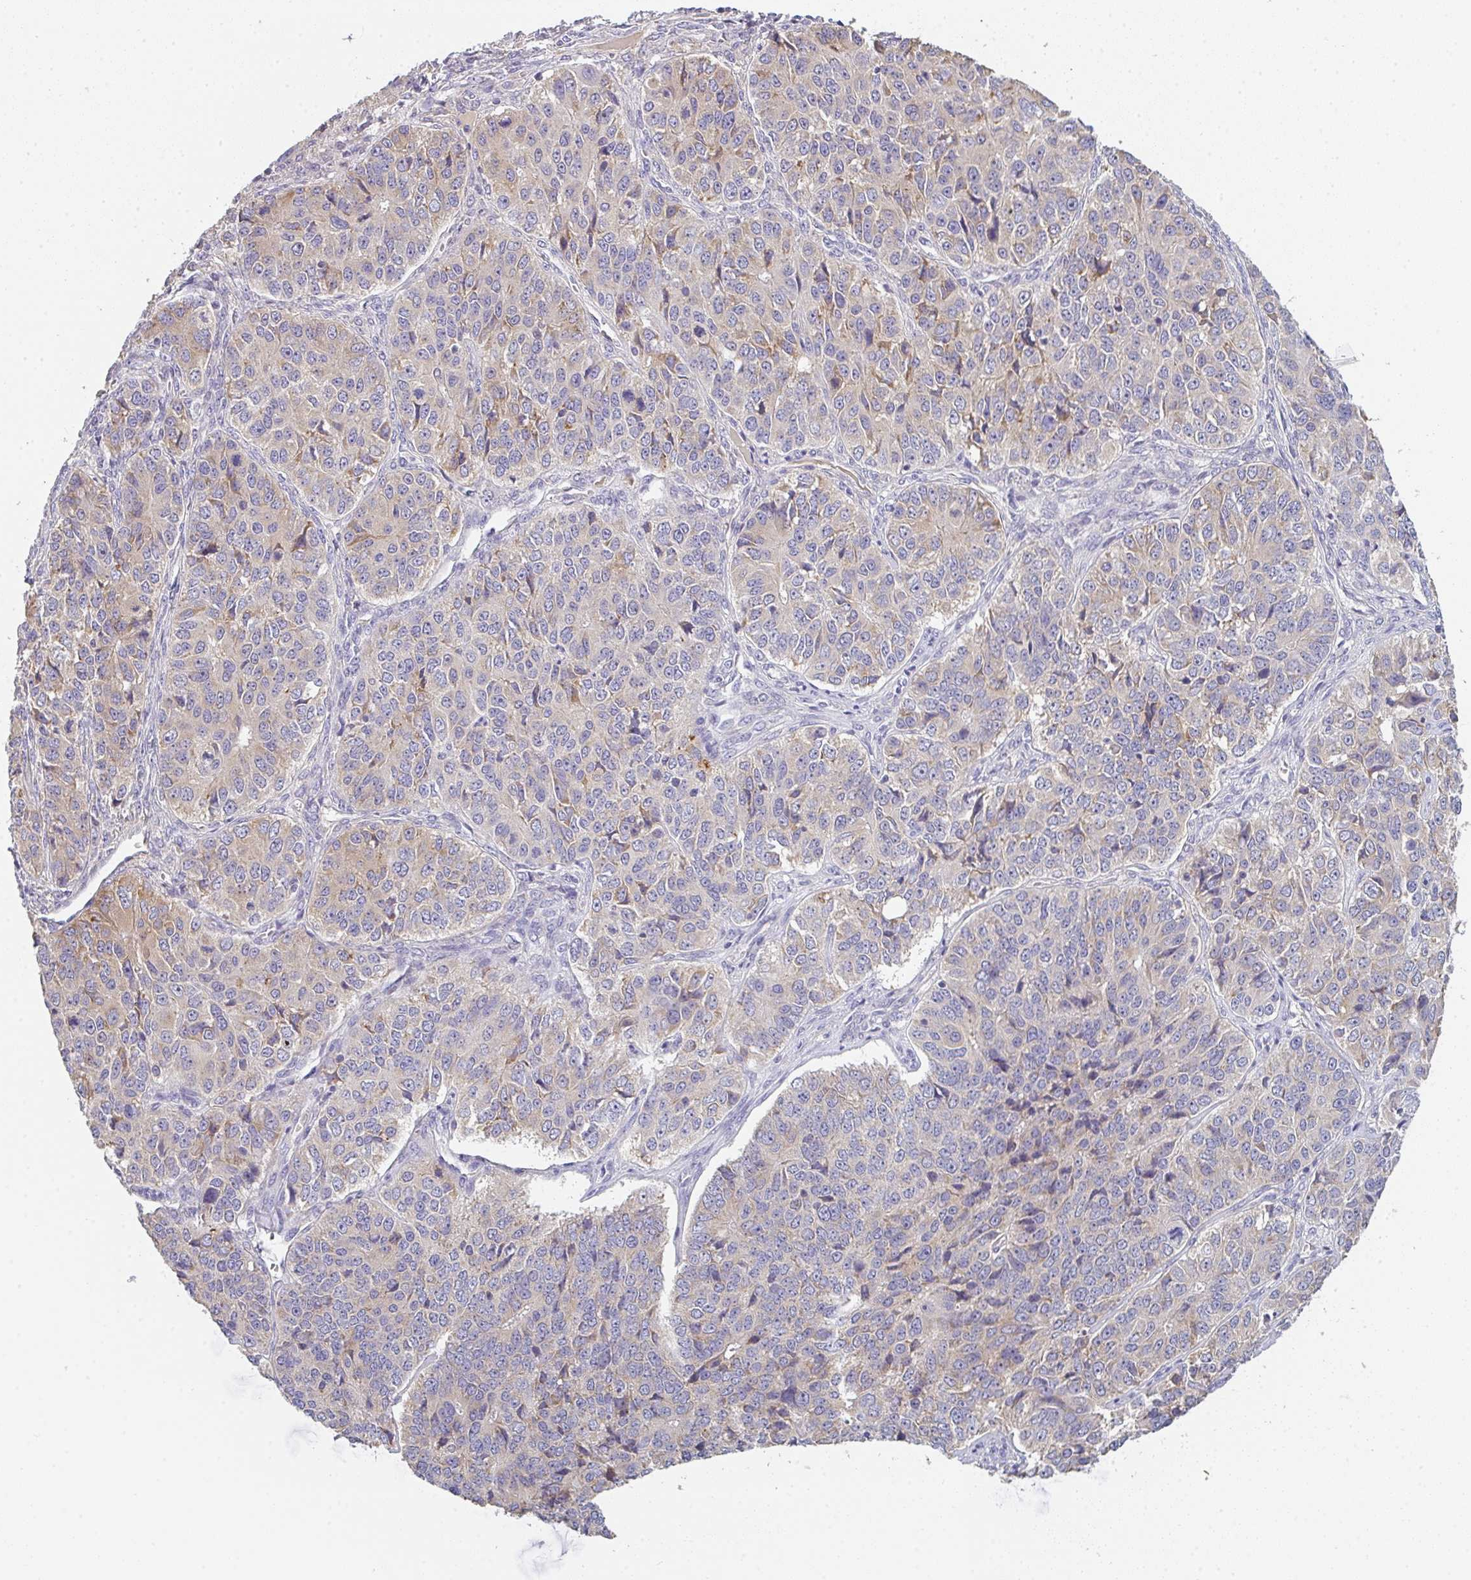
{"staining": {"intensity": "weak", "quantity": "<25%", "location": "cytoplasmic/membranous"}, "tissue": "ovarian cancer", "cell_type": "Tumor cells", "image_type": "cancer", "snomed": [{"axis": "morphology", "description": "Carcinoma, endometroid"}, {"axis": "topography", "description": "Ovary"}], "caption": "Tumor cells show no significant positivity in ovarian cancer.", "gene": "ZNF215", "patient": {"sex": "female", "age": 51}}